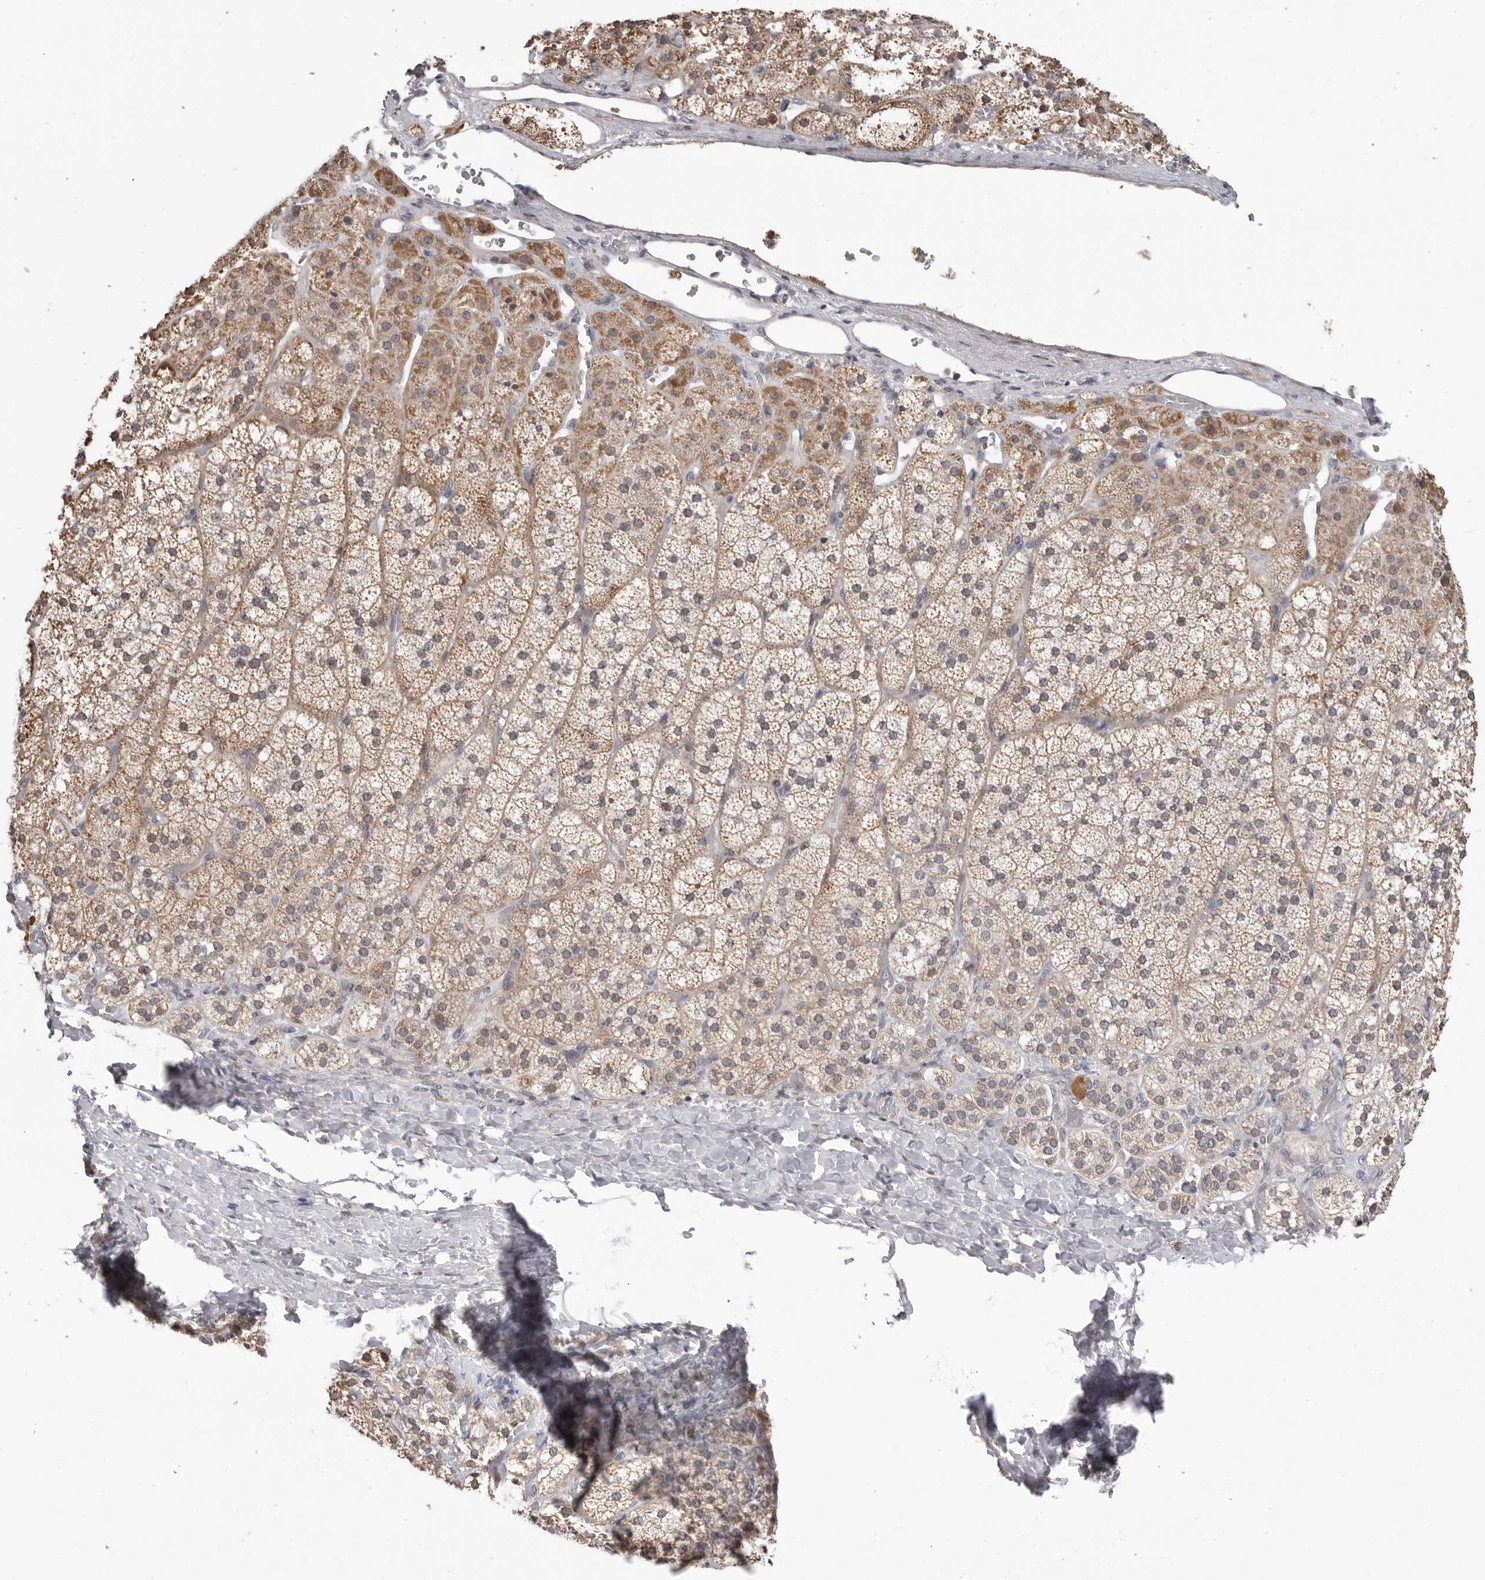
{"staining": {"intensity": "moderate", "quantity": ">75%", "location": "cytoplasmic/membranous"}, "tissue": "adrenal gland", "cell_type": "Glandular cells", "image_type": "normal", "snomed": [{"axis": "morphology", "description": "Normal tissue, NOS"}, {"axis": "topography", "description": "Adrenal gland"}], "caption": "Immunohistochemical staining of benign adrenal gland exhibits moderate cytoplasmic/membranous protein positivity in about >75% of glandular cells.", "gene": "SMARCC1", "patient": {"sex": "female", "age": 44}}